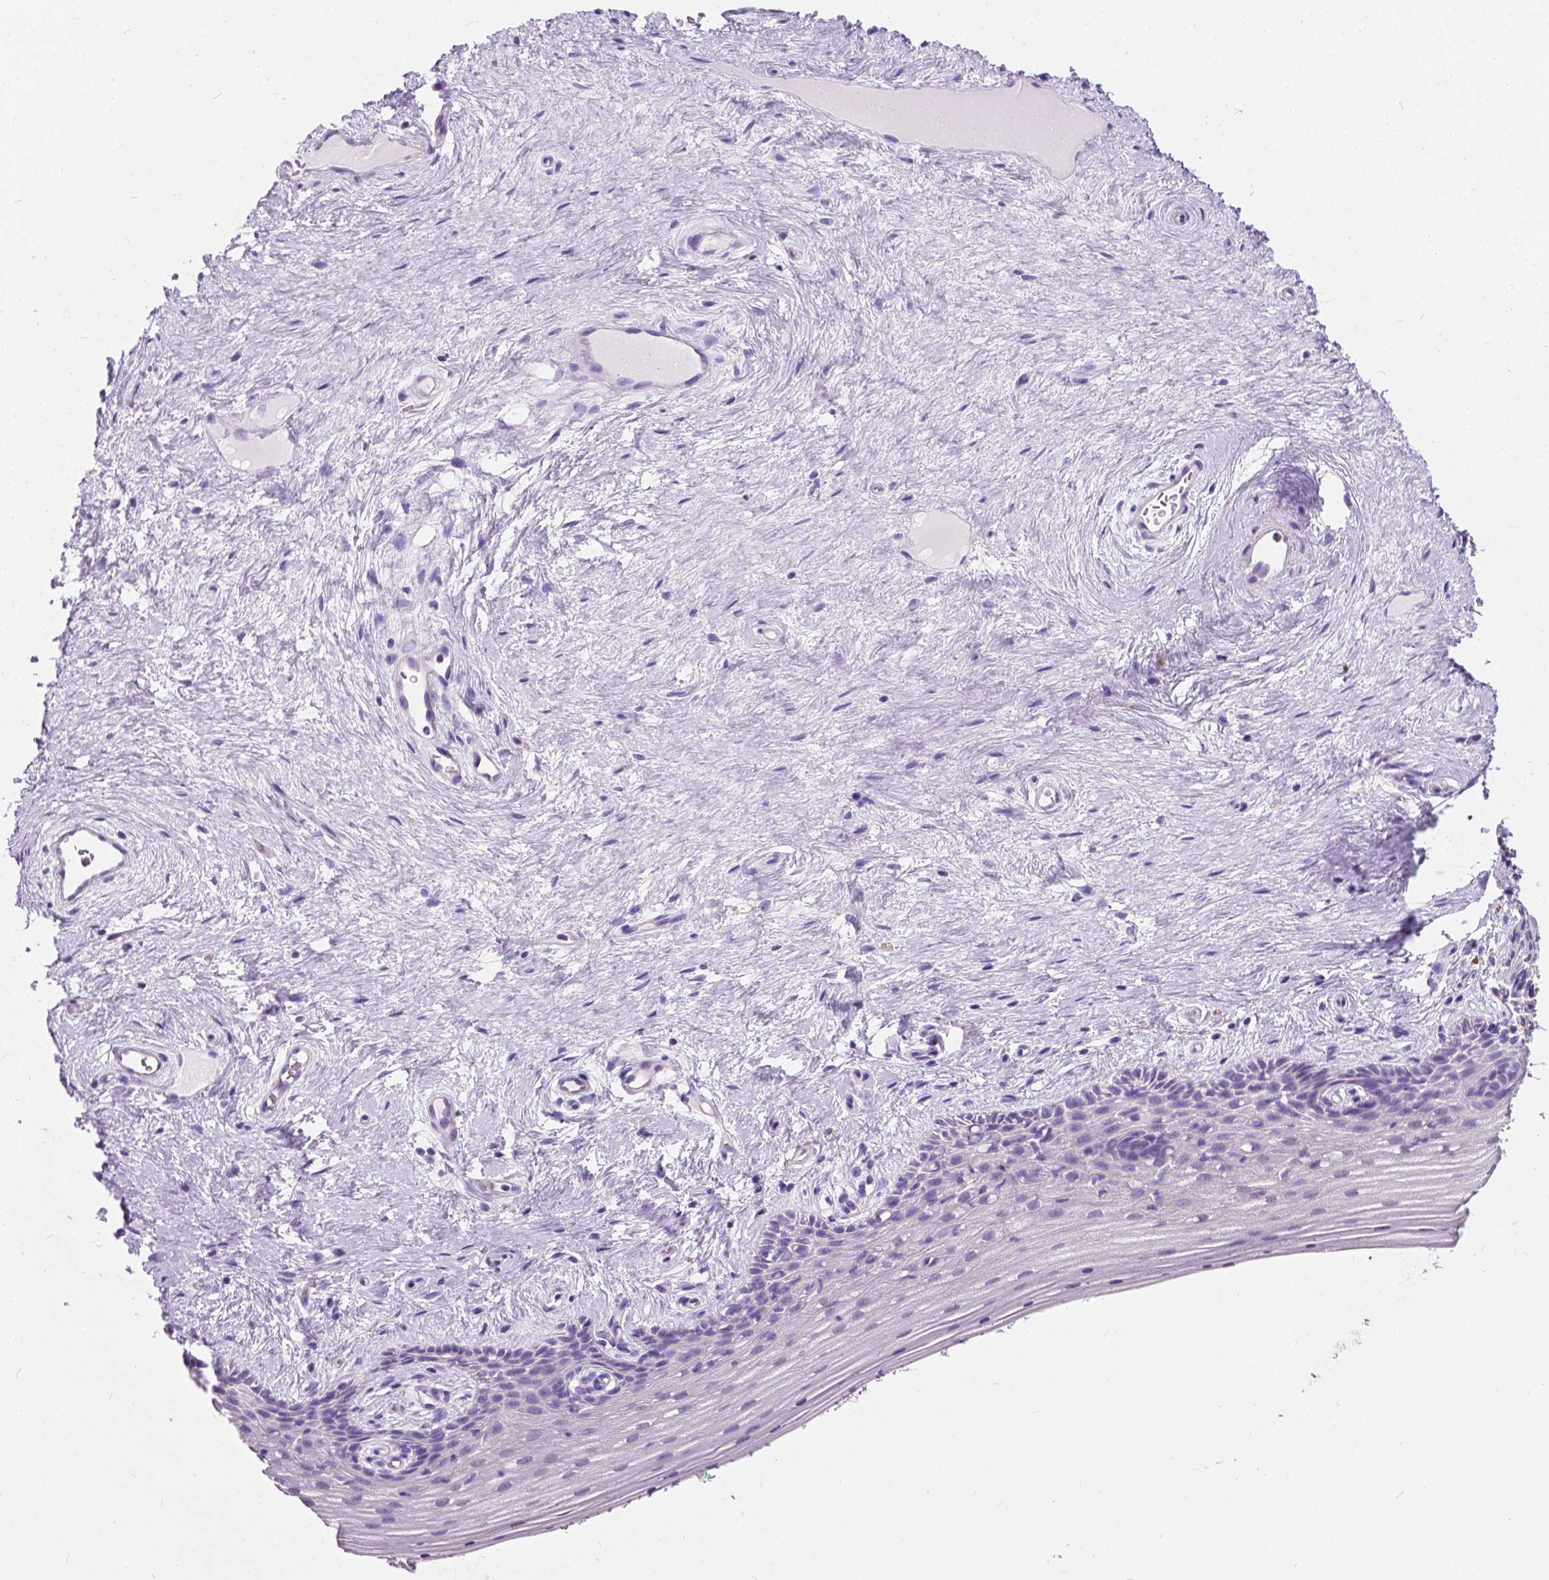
{"staining": {"intensity": "negative", "quantity": "none", "location": "none"}, "tissue": "vagina", "cell_type": "Squamous epithelial cells", "image_type": "normal", "snomed": [{"axis": "morphology", "description": "Normal tissue, NOS"}, {"axis": "topography", "description": "Vagina"}], "caption": "Histopathology image shows no significant protein expression in squamous epithelial cells of unremarkable vagina.", "gene": "GNAO1", "patient": {"sex": "female", "age": 45}}